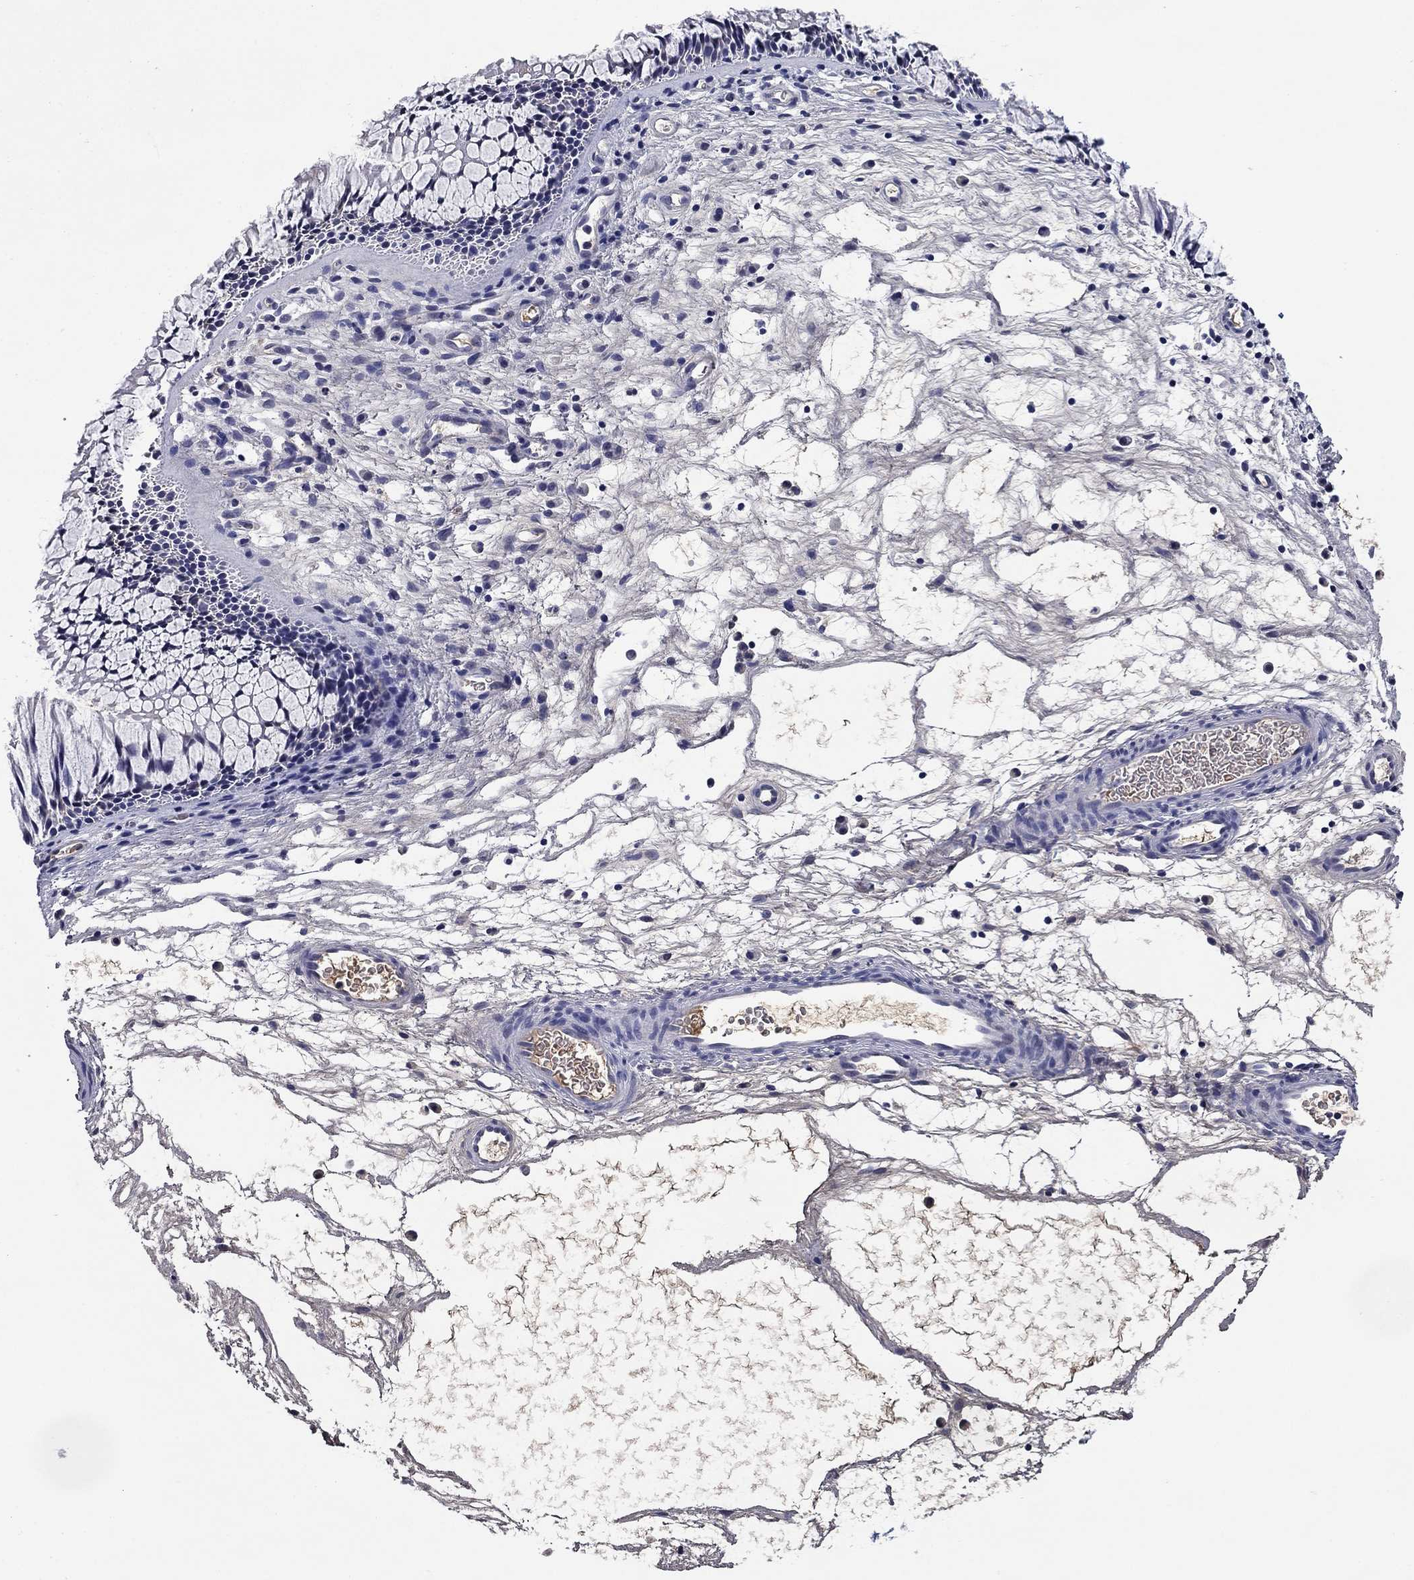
{"staining": {"intensity": "negative", "quantity": "none", "location": "none"}, "tissue": "nasopharynx", "cell_type": "Respiratory epithelial cells", "image_type": "normal", "snomed": [{"axis": "morphology", "description": "Normal tissue, NOS"}, {"axis": "topography", "description": "Nasopharynx"}], "caption": "Human nasopharynx stained for a protein using immunohistochemistry (IHC) shows no expression in respiratory epithelial cells.", "gene": "DDTL", "patient": {"sex": "male", "age": 51}}